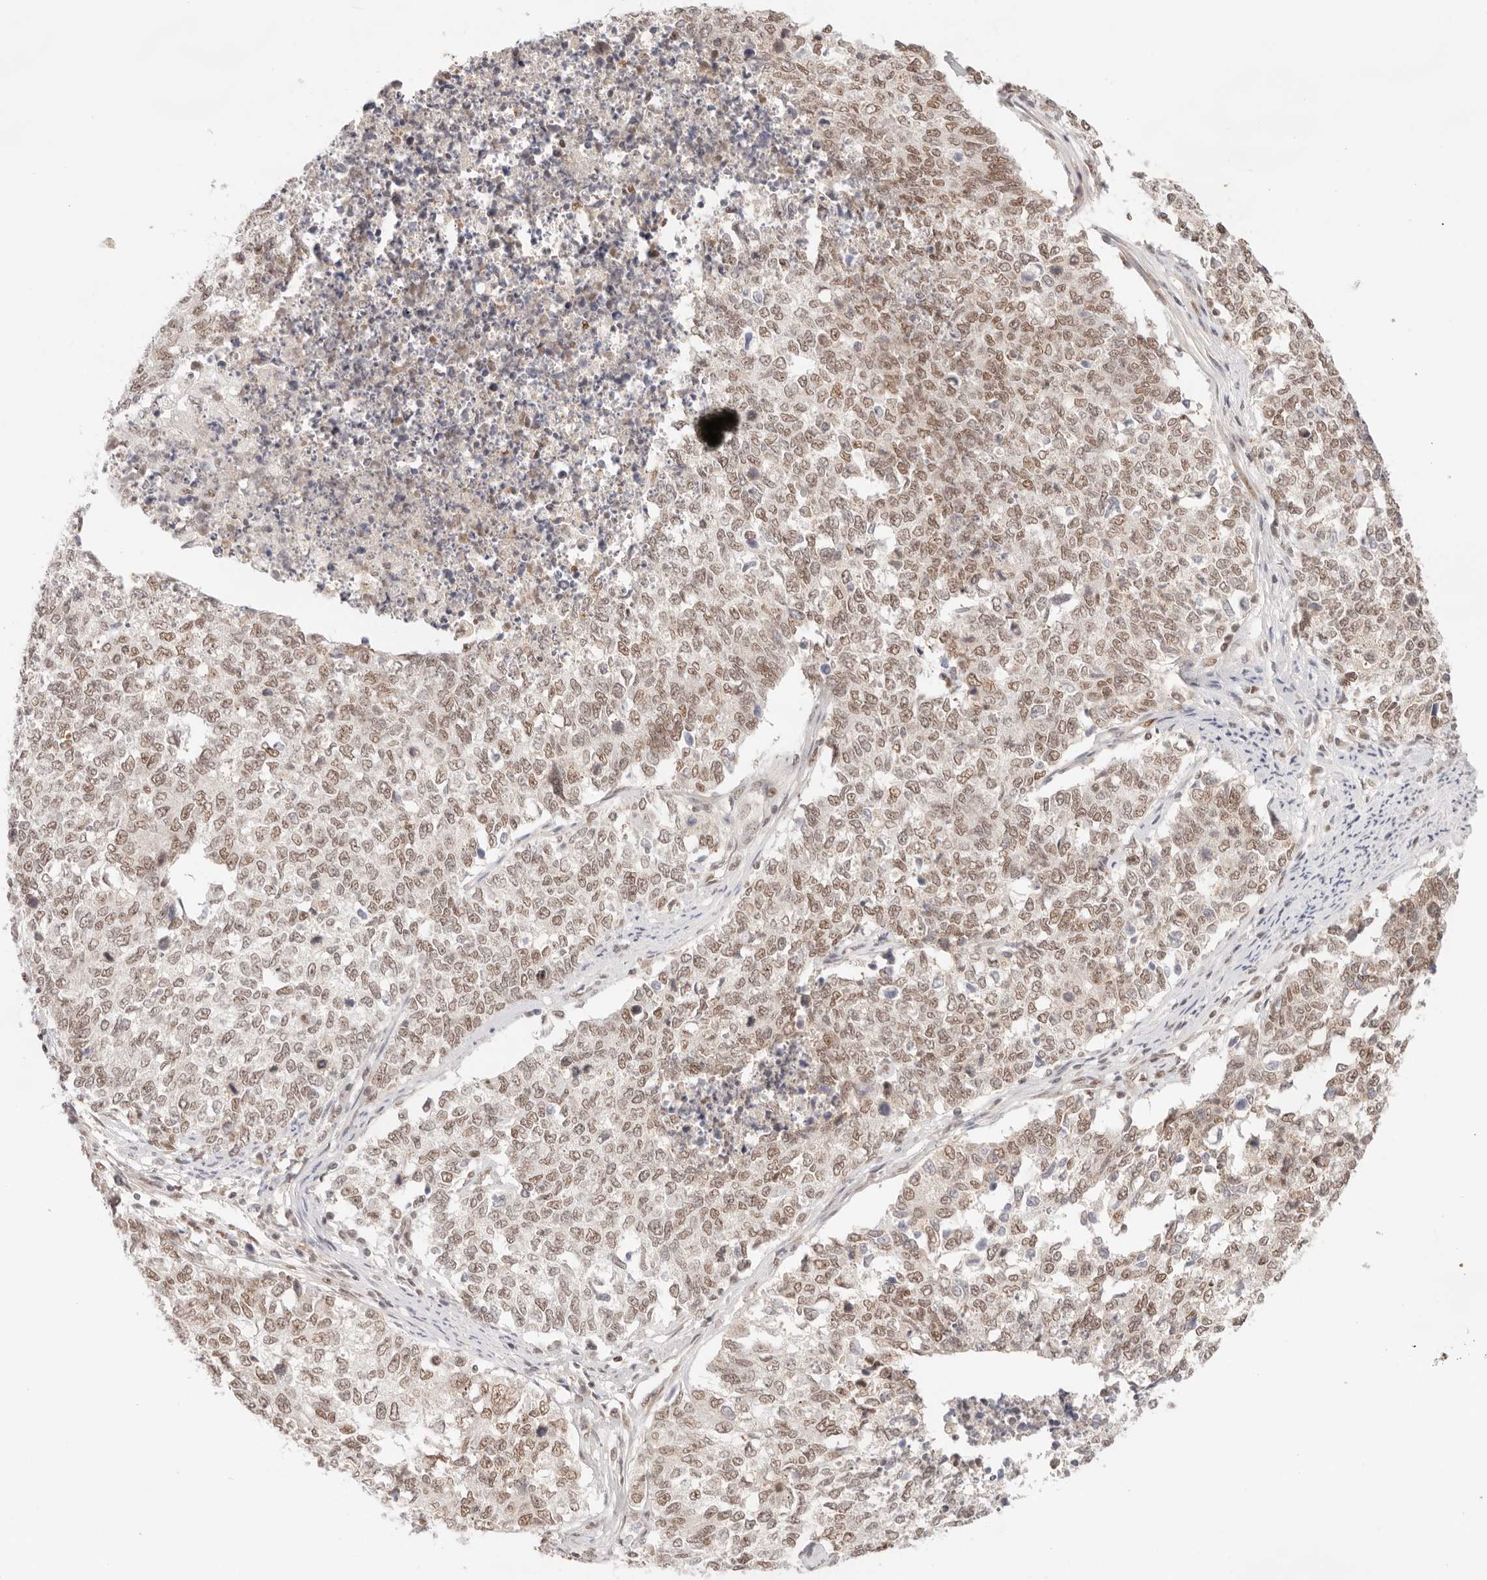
{"staining": {"intensity": "moderate", "quantity": ">75%", "location": "nuclear"}, "tissue": "cervical cancer", "cell_type": "Tumor cells", "image_type": "cancer", "snomed": [{"axis": "morphology", "description": "Squamous cell carcinoma, NOS"}, {"axis": "topography", "description": "Cervix"}], "caption": "This is an image of immunohistochemistry (IHC) staining of cervical squamous cell carcinoma, which shows moderate staining in the nuclear of tumor cells.", "gene": "GTF2E2", "patient": {"sex": "female", "age": 63}}